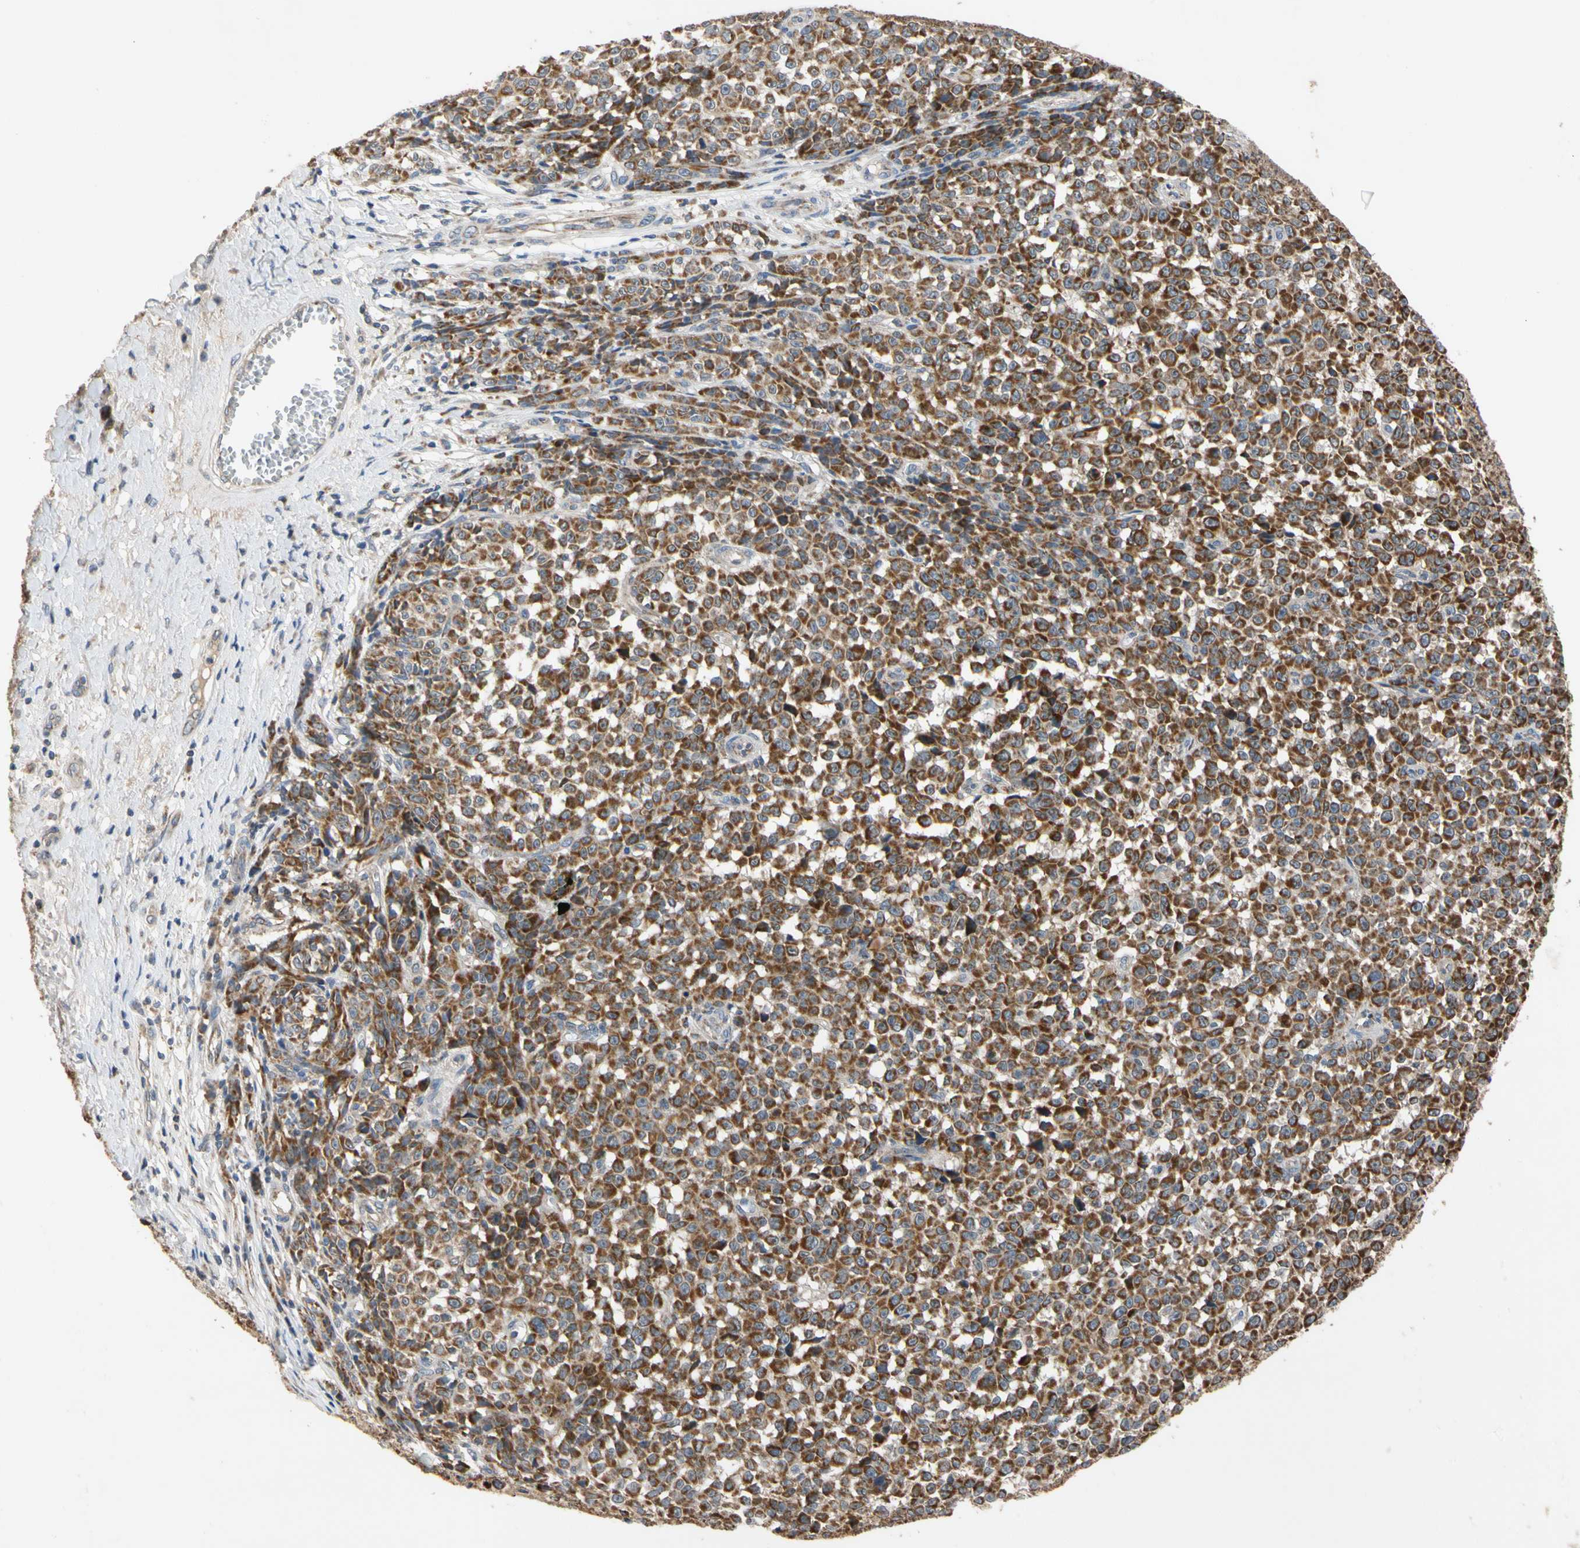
{"staining": {"intensity": "strong", "quantity": ">75%", "location": "cytoplasmic/membranous"}, "tissue": "melanoma", "cell_type": "Tumor cells", "image_type": "cancer", "snomed": [{"axis": "morphology", "description": "Malignant melanoma, NOS"}, {"axis": "topography", "description": "Skin"}], "caption": "Protein staining demonstrates strong cytoplasmic/membranous staining in approximately >75% of tumor cells in malignant melanoma.", "gene": "GPD2", "patient": {"sex": "female", "age": 82}}